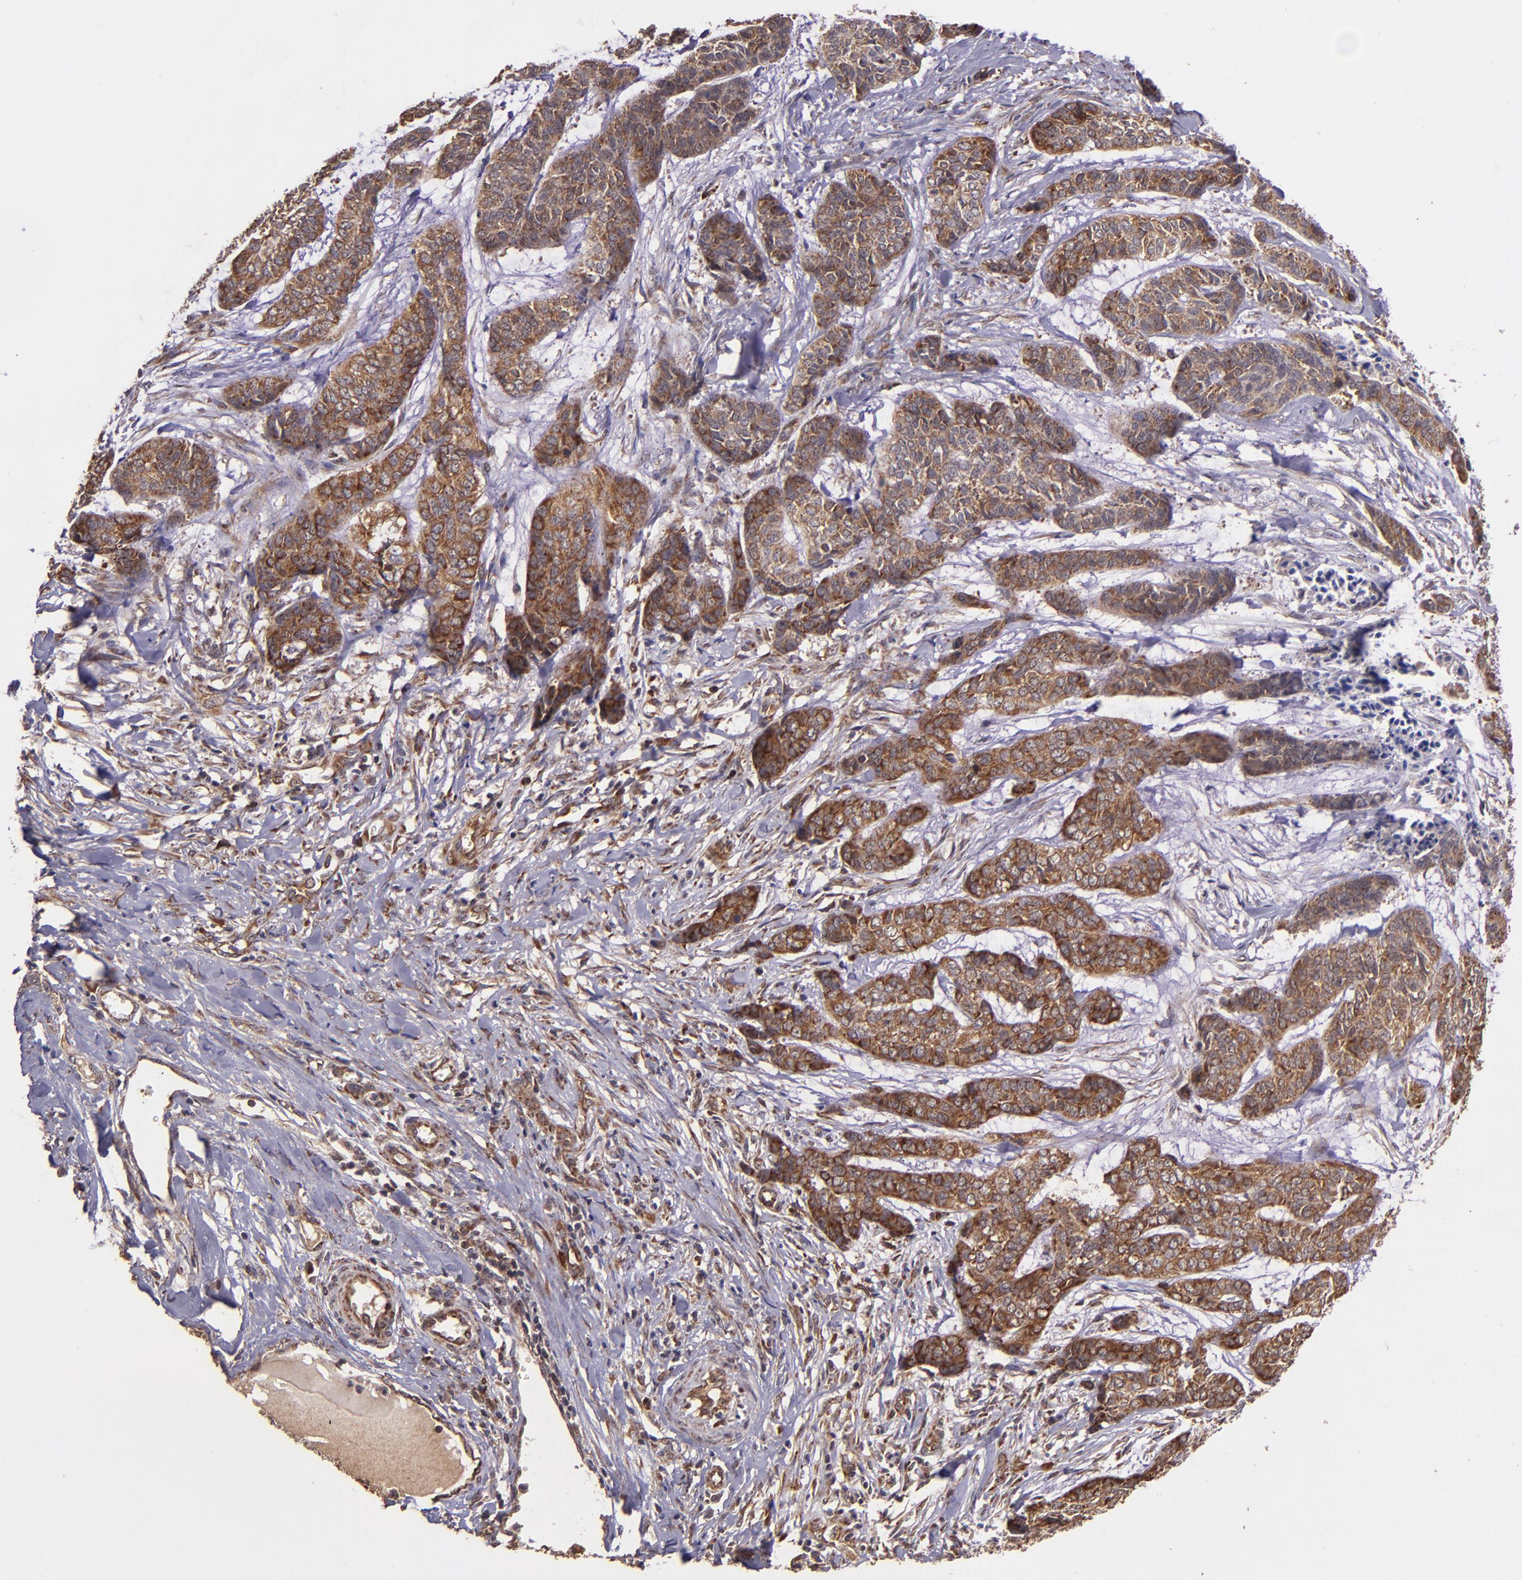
{"staining": {"intensity": "strong", "quantity": ">75%", "location": "cytoplasmic/membranous"}, "tissue": "skin cancer", "cell_type": "Tumor cells", "image_type": "cancer", "snomed": [{"axis": "morphology", "description": "Basal cell carcinoma"}, {"axis": "topography", "description": "Skin"}], "caption": "Human basal cell carcinoma (skin) stained for a protein (brown) exhibits strong cytoplasmic/membranous positive expression in about >75% of tumor cells.", "gene": "USP51", "patient": {"sex": "female", "age": 64}}